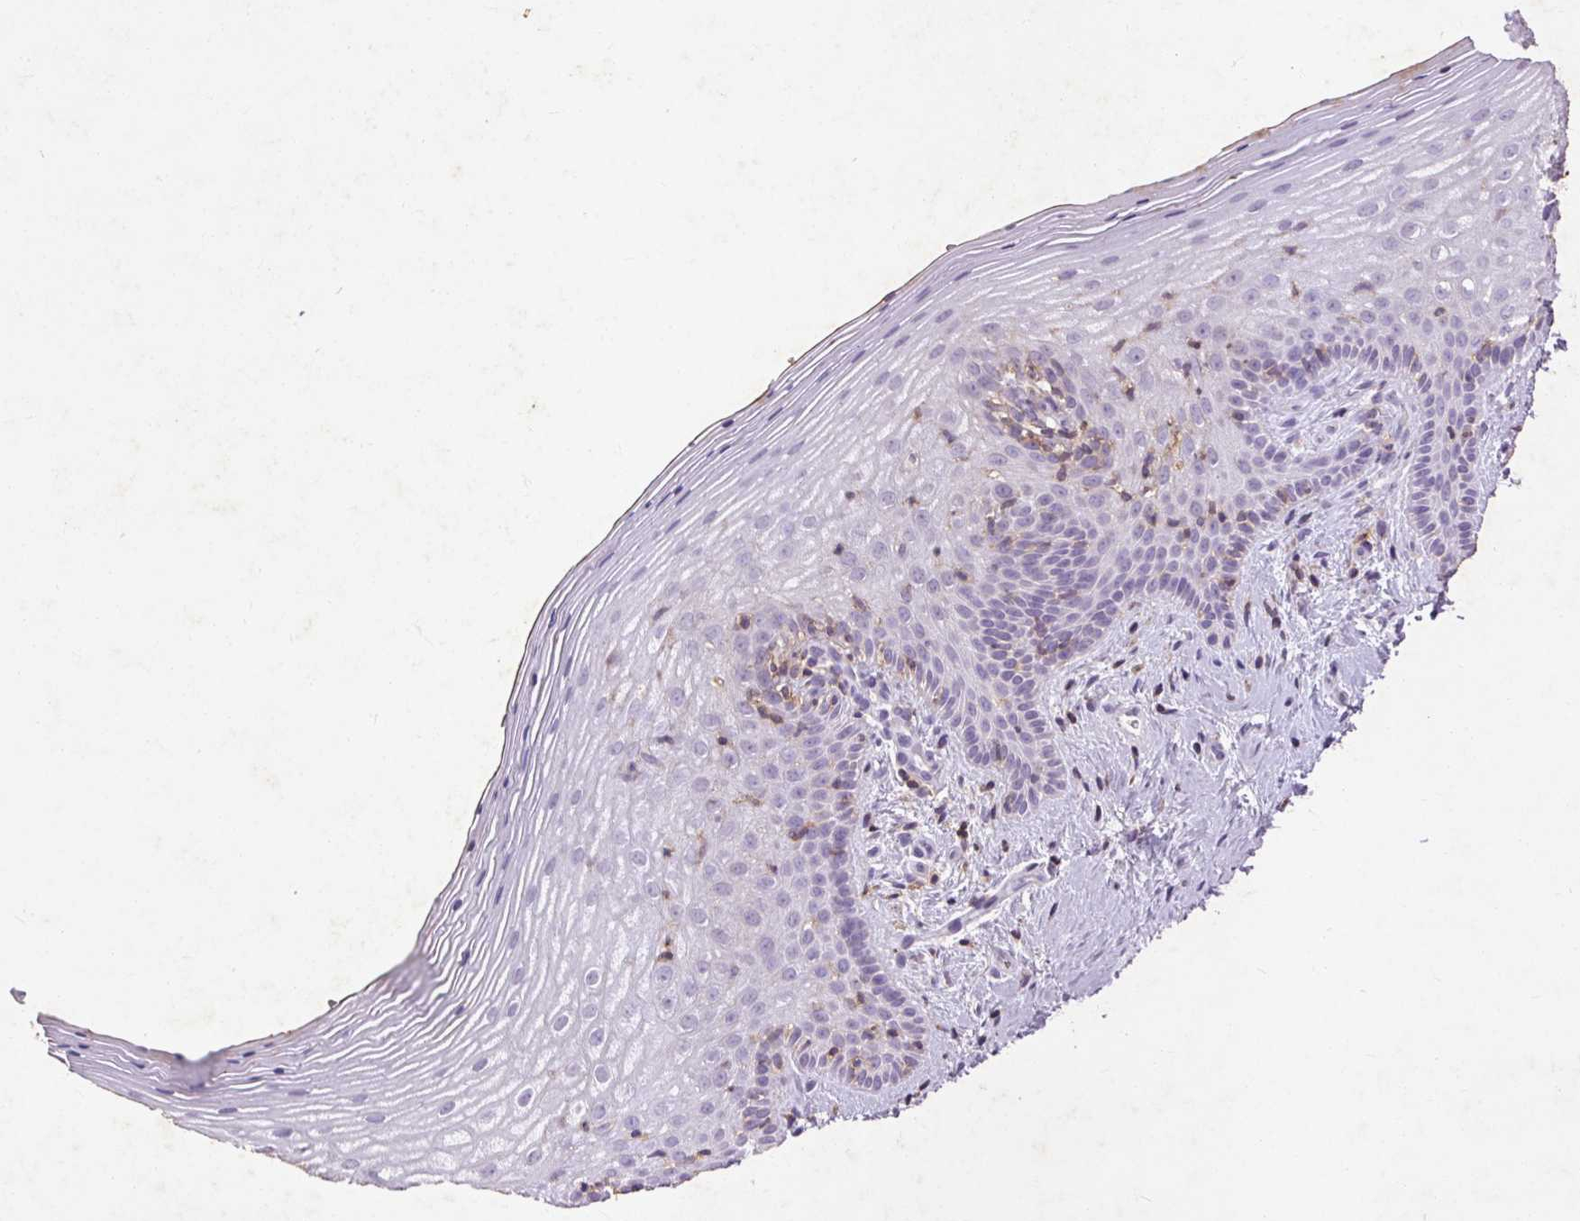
{"staining": {"intensity": "negative", "quantity": "none", "location": "none"}, "tissue": "vagina", "cell_type": "Squamous epithelial cells", "image_type": "normal", "snomed": [{"axis": "morphology", "description": "Normal tissue, NOS"}, {"axis": "topography", "description": "Vagina"}], "caption": "The photomicrograph exhibits no significant expression in squamous epithelial cells of vagina. Nuclei are stained in blue.", "gene": "FNDC7", "patient": {"sex": "female", "age": 45}}